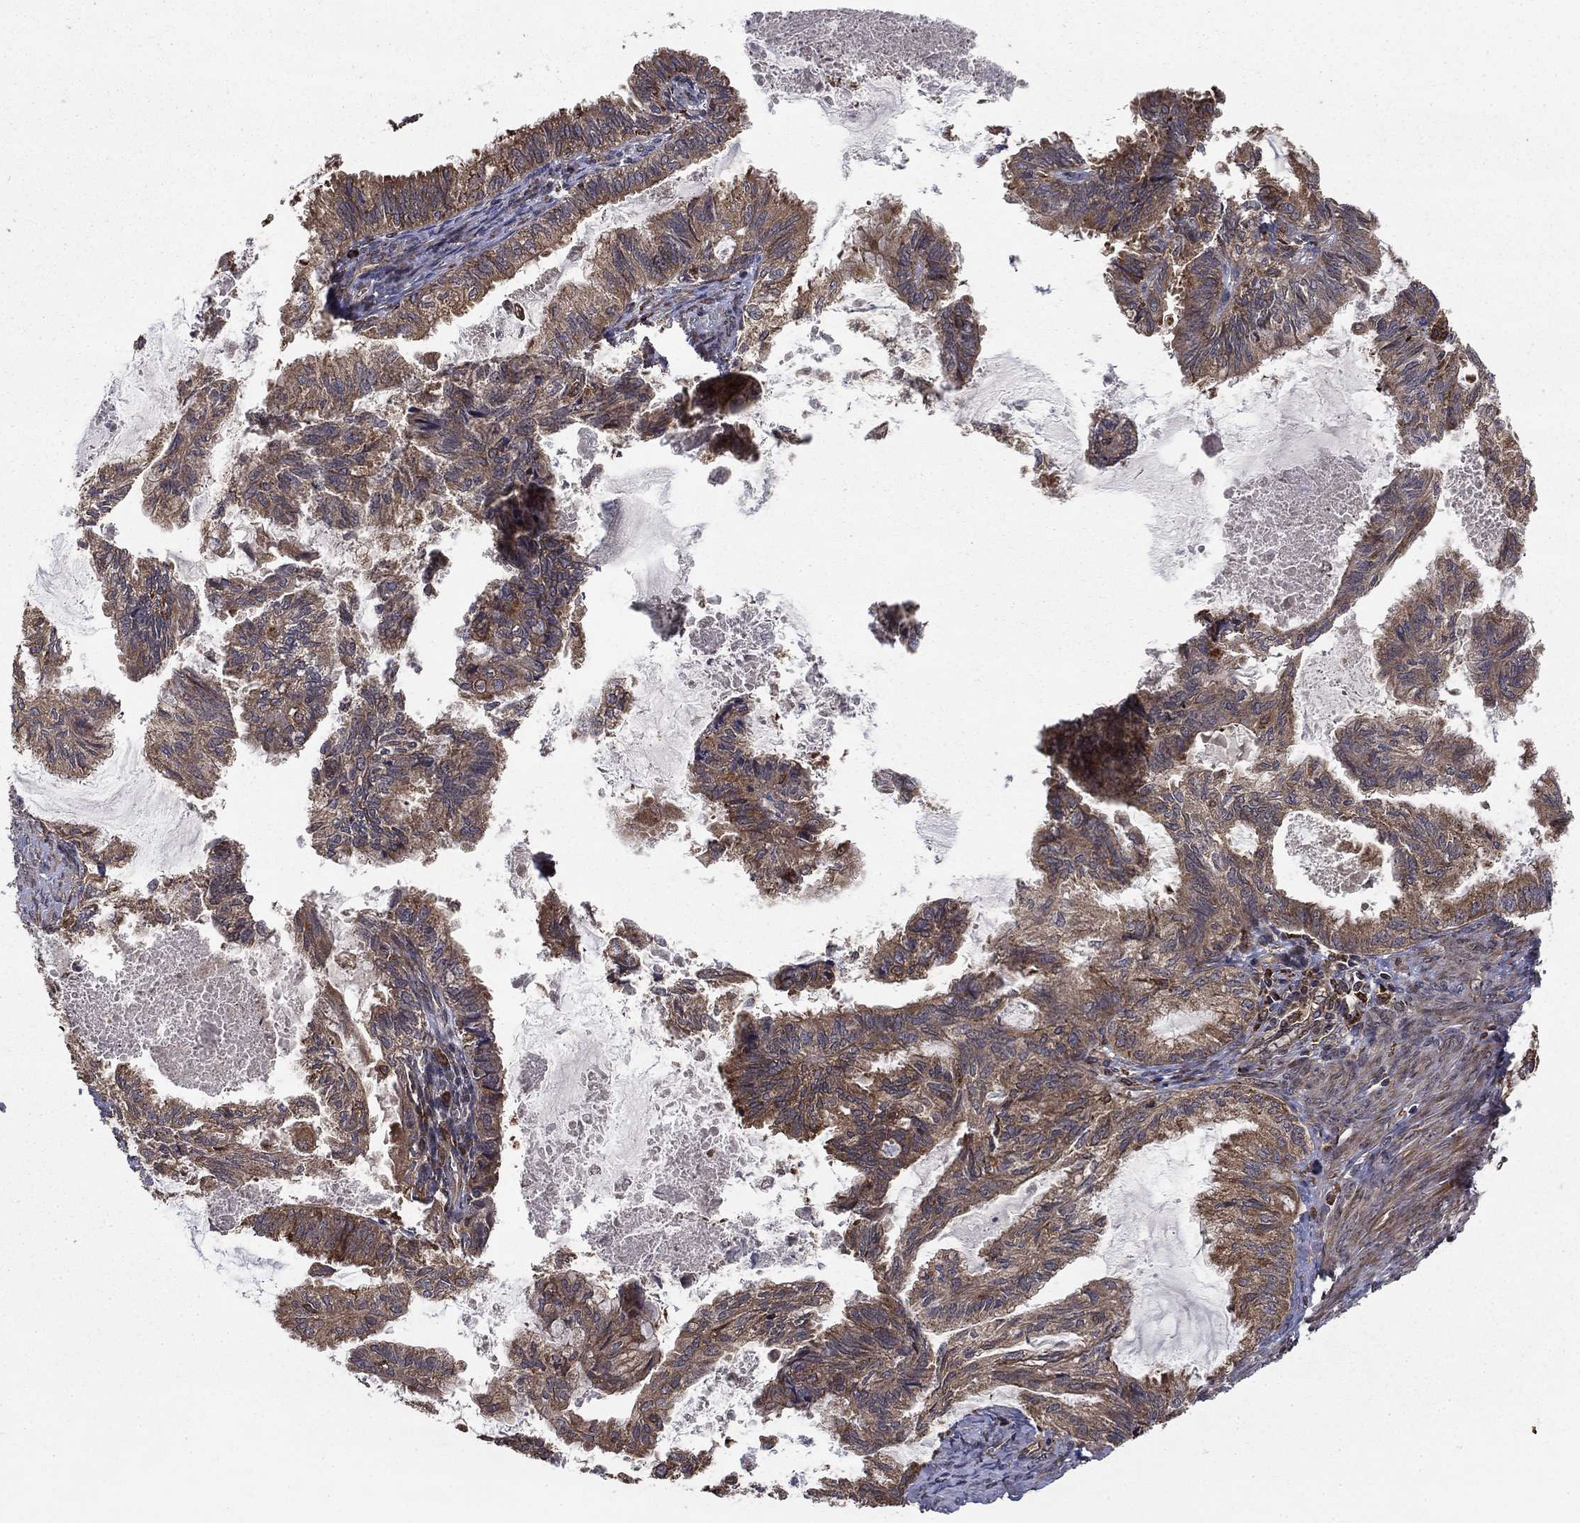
{"staining": {"intensity": "moderate", "quantity": ">75%", "location": "cytoplasmic/membranous"}, "tissue": "endometrial cancer", "cell_type": "Tumor cells", "image_type": "cancer", "snomed": [{"axis": "morphology", "description": "Adenocarcinoma, NOS"}, {"axis": "topography", "description": "Endometrium"}], "caption": "A high-resolution histopathology image shows IHC staining of endometrial cancer (adenocarcinoma), which demonstrates moderate cytoplasmic/membranous positivity in approximately >75% of tumor cells. The staining was performed using DAB to visualize the protein expression in brown, while the nuclei were stained in blue with hematoxylin (Magnification: 20x).", "gene": "BABAM2", "patient": {"sex": "female", "age": 86}}